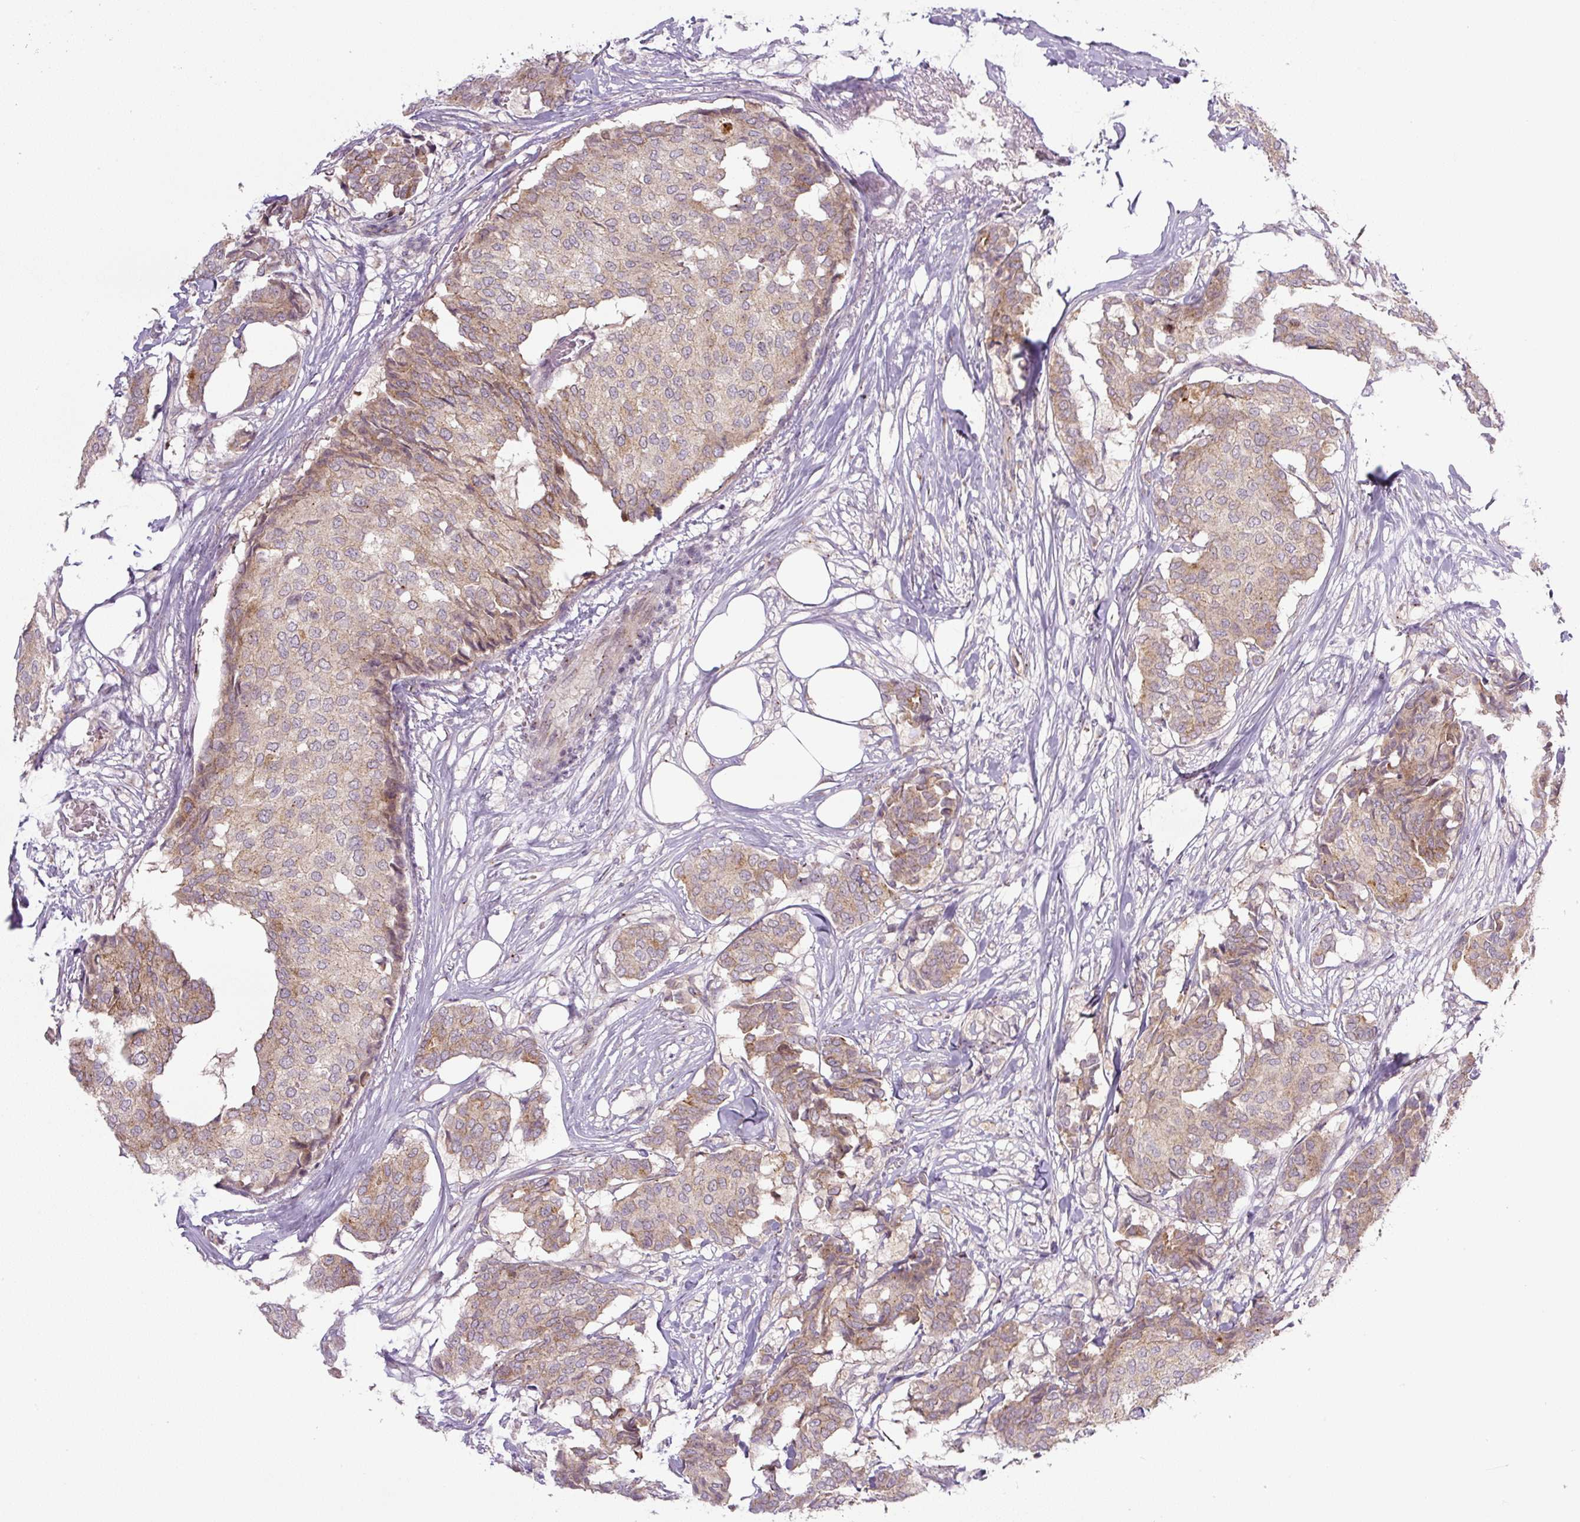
{"staining": {"intensity": "weak", "quantity": "25%-75%", "location": "cytoplasmic/membranous"}, "tissue": "breast cancer", "cell_type": "Tumor cells", "image_type": "cancer", "snomed": [{"axis": "morphology", "description": "Duct carcinoma"}, {"axis": "topography", "description": "Breast"}], "caption": "Weak cytoplasmic/membranous positivity is present in approximately 25%-75% of tumor cells in intraductal carcinoma (breast). Nuclei are stained in blue.", "gene": "PCM1", "patient": {"sex": "female", "age": 75}}